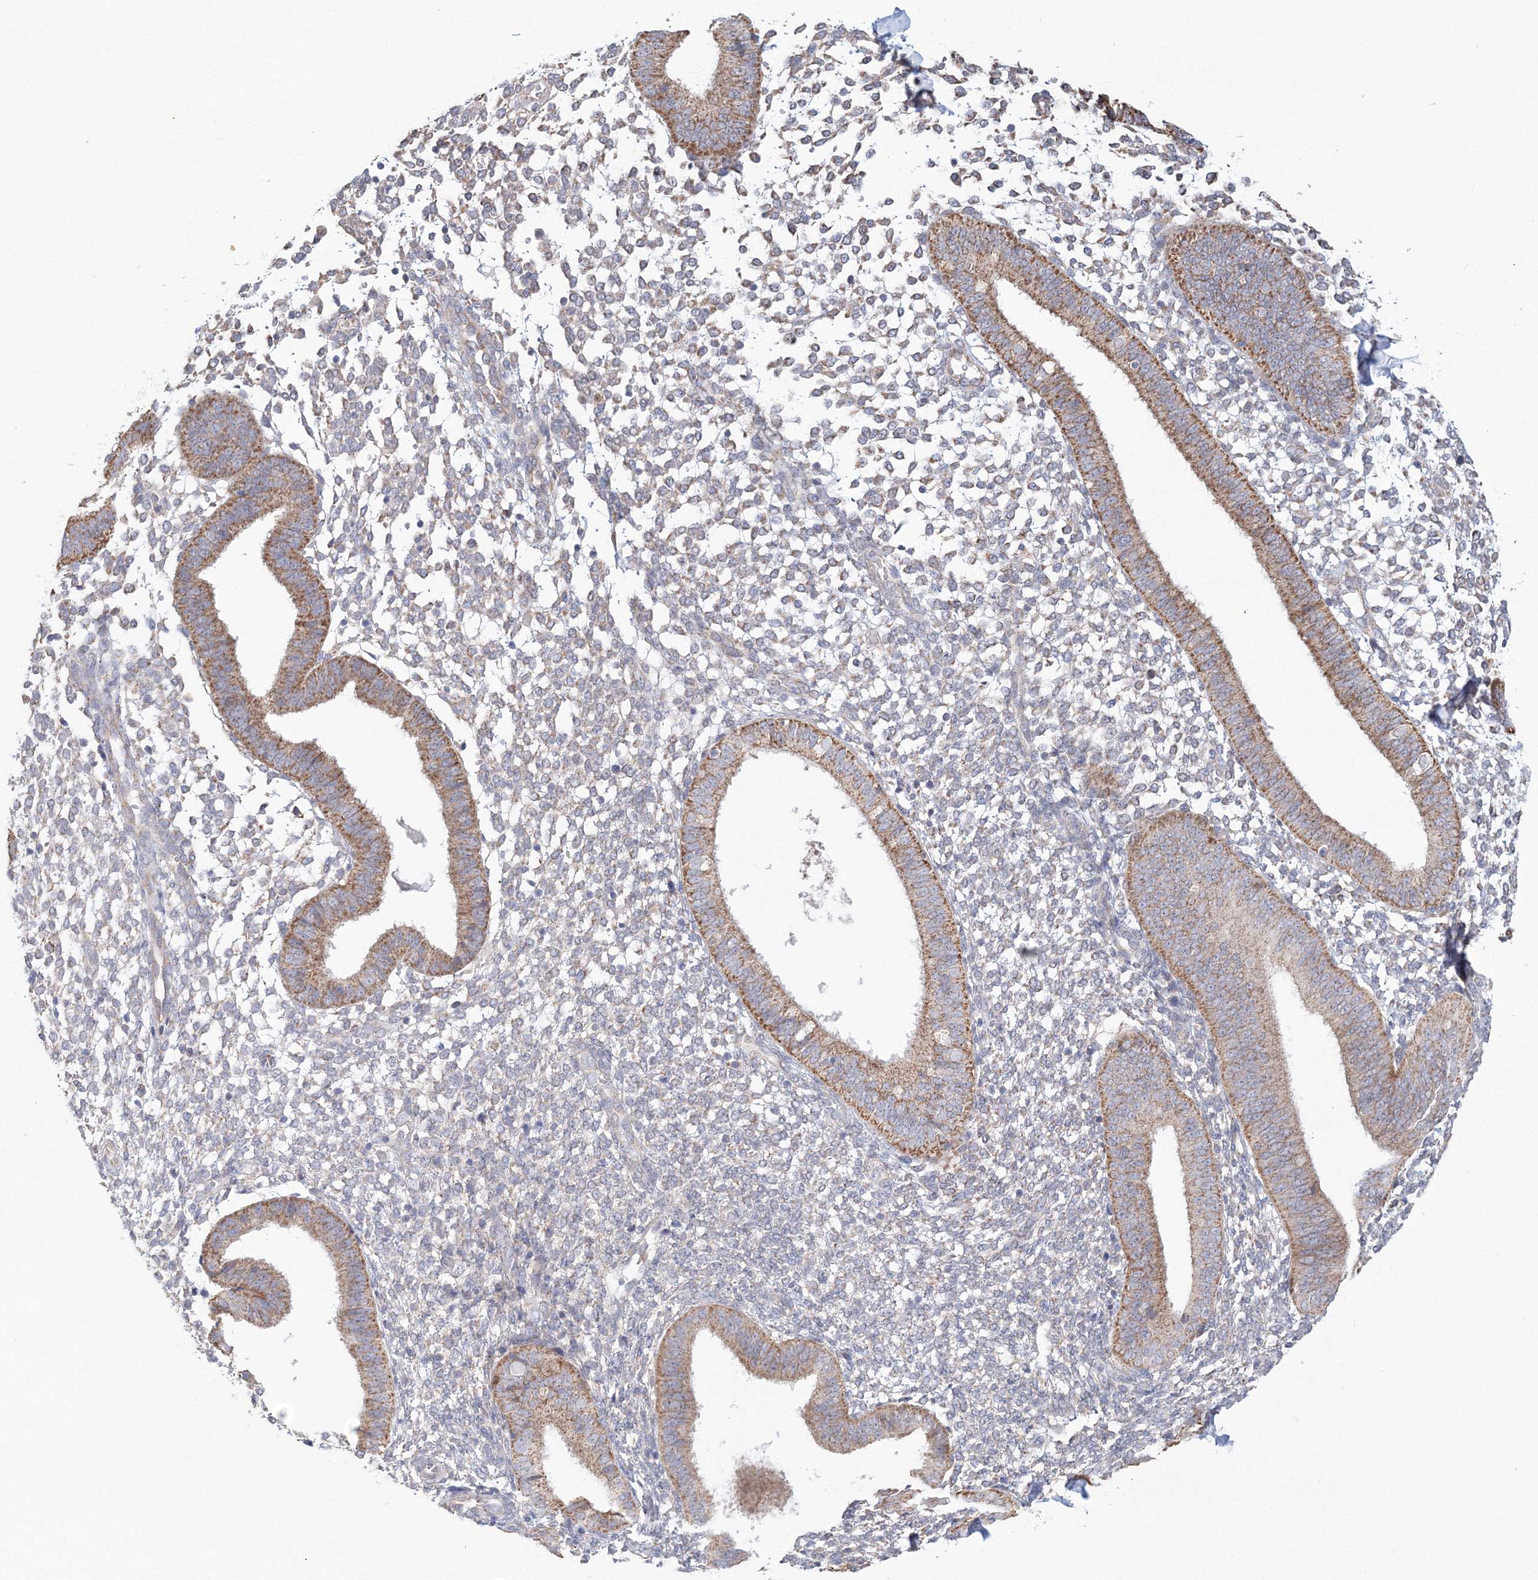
{"staining": {"intensity": "weak", "quantity": "25%-75%", "location": "cytoplasmic/membranous"}, "tissue": "endometrium", "cell_type": "Cells in endometrial stroma", "image_type": "normal", "snomed": [{"axis": "morphology", "description": "Normal tissue, NOS"}, {"axis": "topography", "description": "Uterus"}, {"axis": "topography", "description": "Endometrium"}], "caption": "Endometrium stained with DAB IHC reveals low levels of weak cytoplasmic/membranous expression in about 25%-75% of cells in endometrial stroma.", "gene": "DHRS12", "patient": {"sex": "female", "age": 48}}